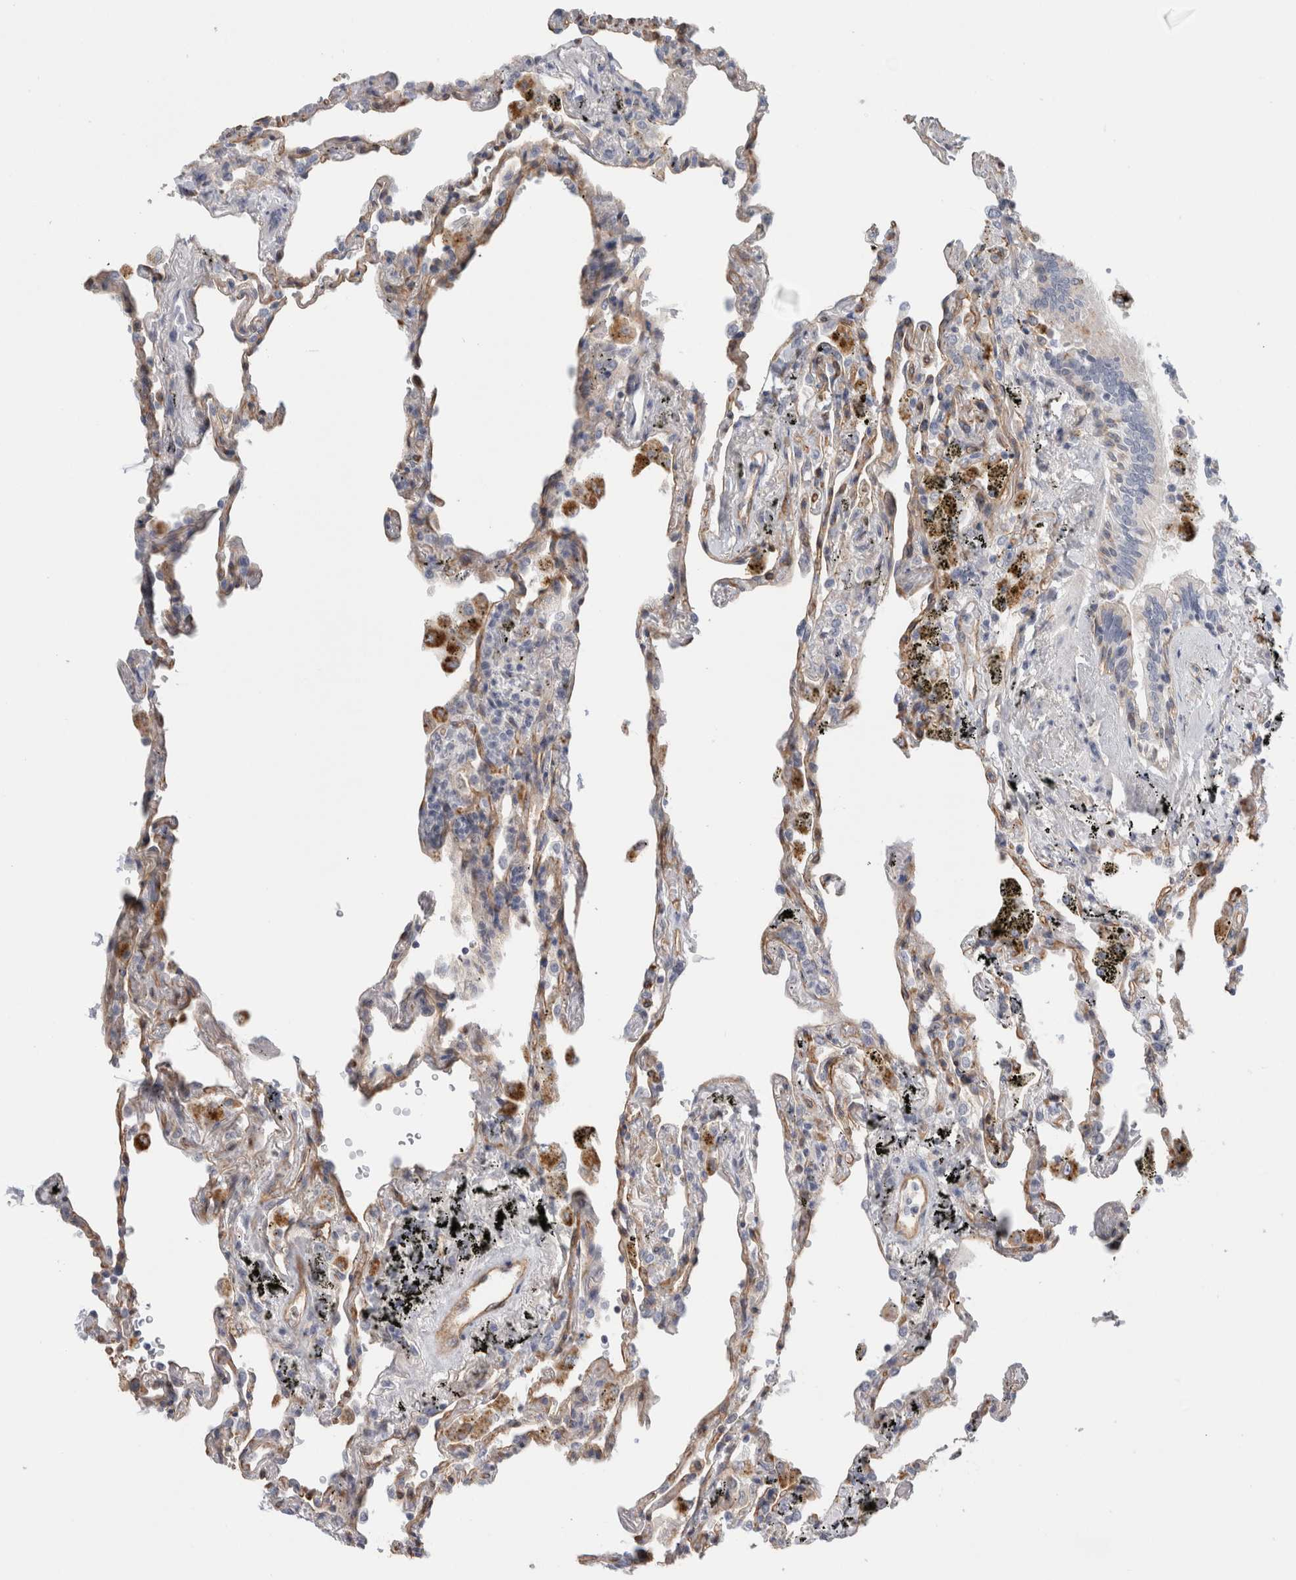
{"staining": {"intensity": "moderate", "quantity": "25%-75%", "location": "cytoplasmic/membranous"}, "tissue": "lung", "cell_type": "Alveolar cells", "image_type": "normal", "snomed": [{"axis": "morphology", "description": "Normal tissue, NOS"}, {"axis": "topography", "description": "Lung"}], "caption": "A brown stain highlights moderate cytoplasmic/membranous positivity of a protein in alveolar cells of benign human lung. Ihc stains the protein in brown and the nuclei are stained blue.", "gene": "ANKMY1", "patient": {"sex": "male", "age": 59}}